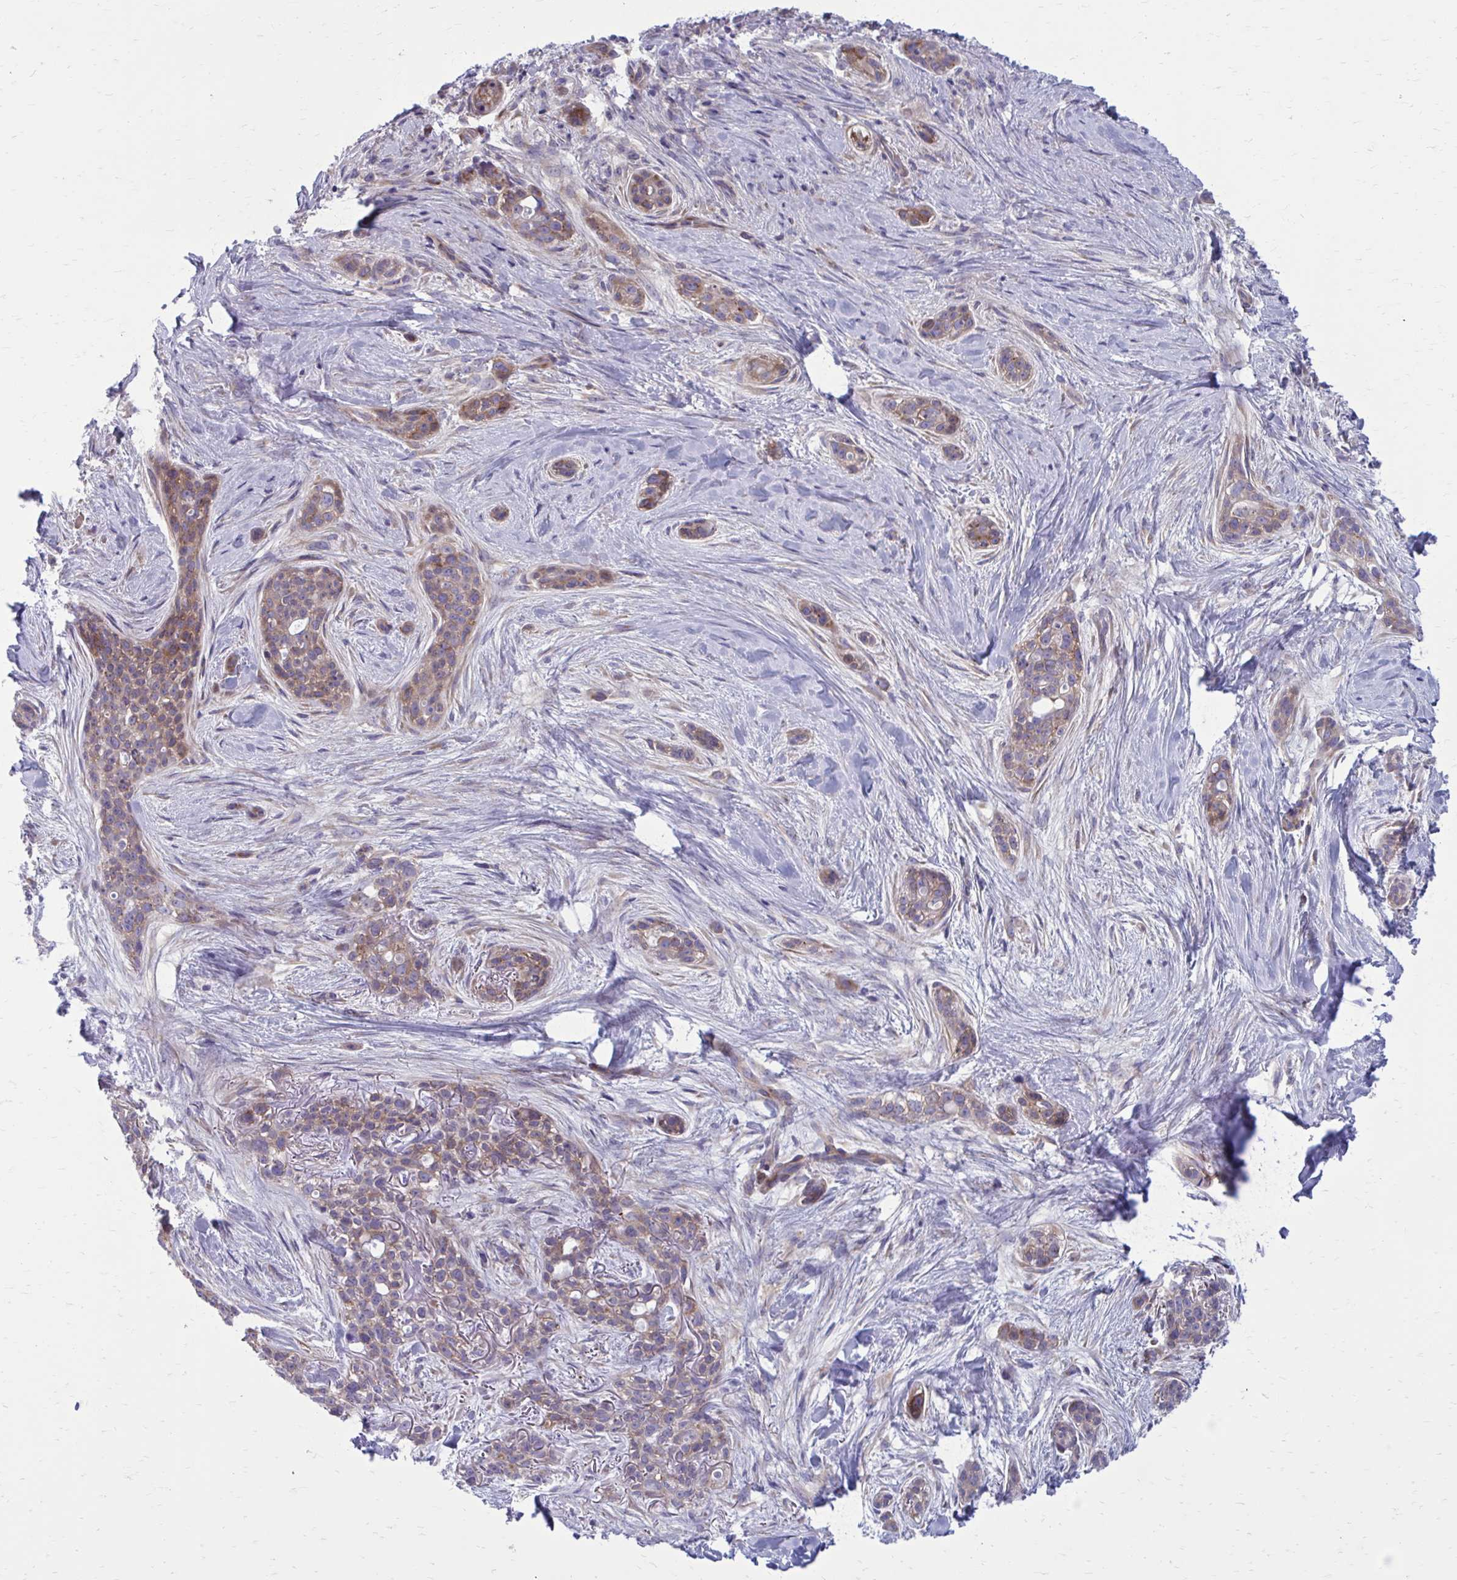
{"staining": {"intensity": "weak", "quantity": "25%-75%", "location": "cytoplasmic/membranous"}, "tissue": "skin cancer", "cell_type": "Tumor cells", "image_type": "cancer", "snomed": [{"axis": "morphology", "description": "Basal cell carcinoma"}, {"axis": "topography", "description": "Skin"}], "caption": "This micrograph displays immunohistochemistry (IHC) staining of skin basal cell carcinoma, with low weak cytoplasmic/membranous staining in approximately 25%-75% of tumor cells.", "gene": "GIGYF2", "patient": {"sex": "female", "age": 79}}